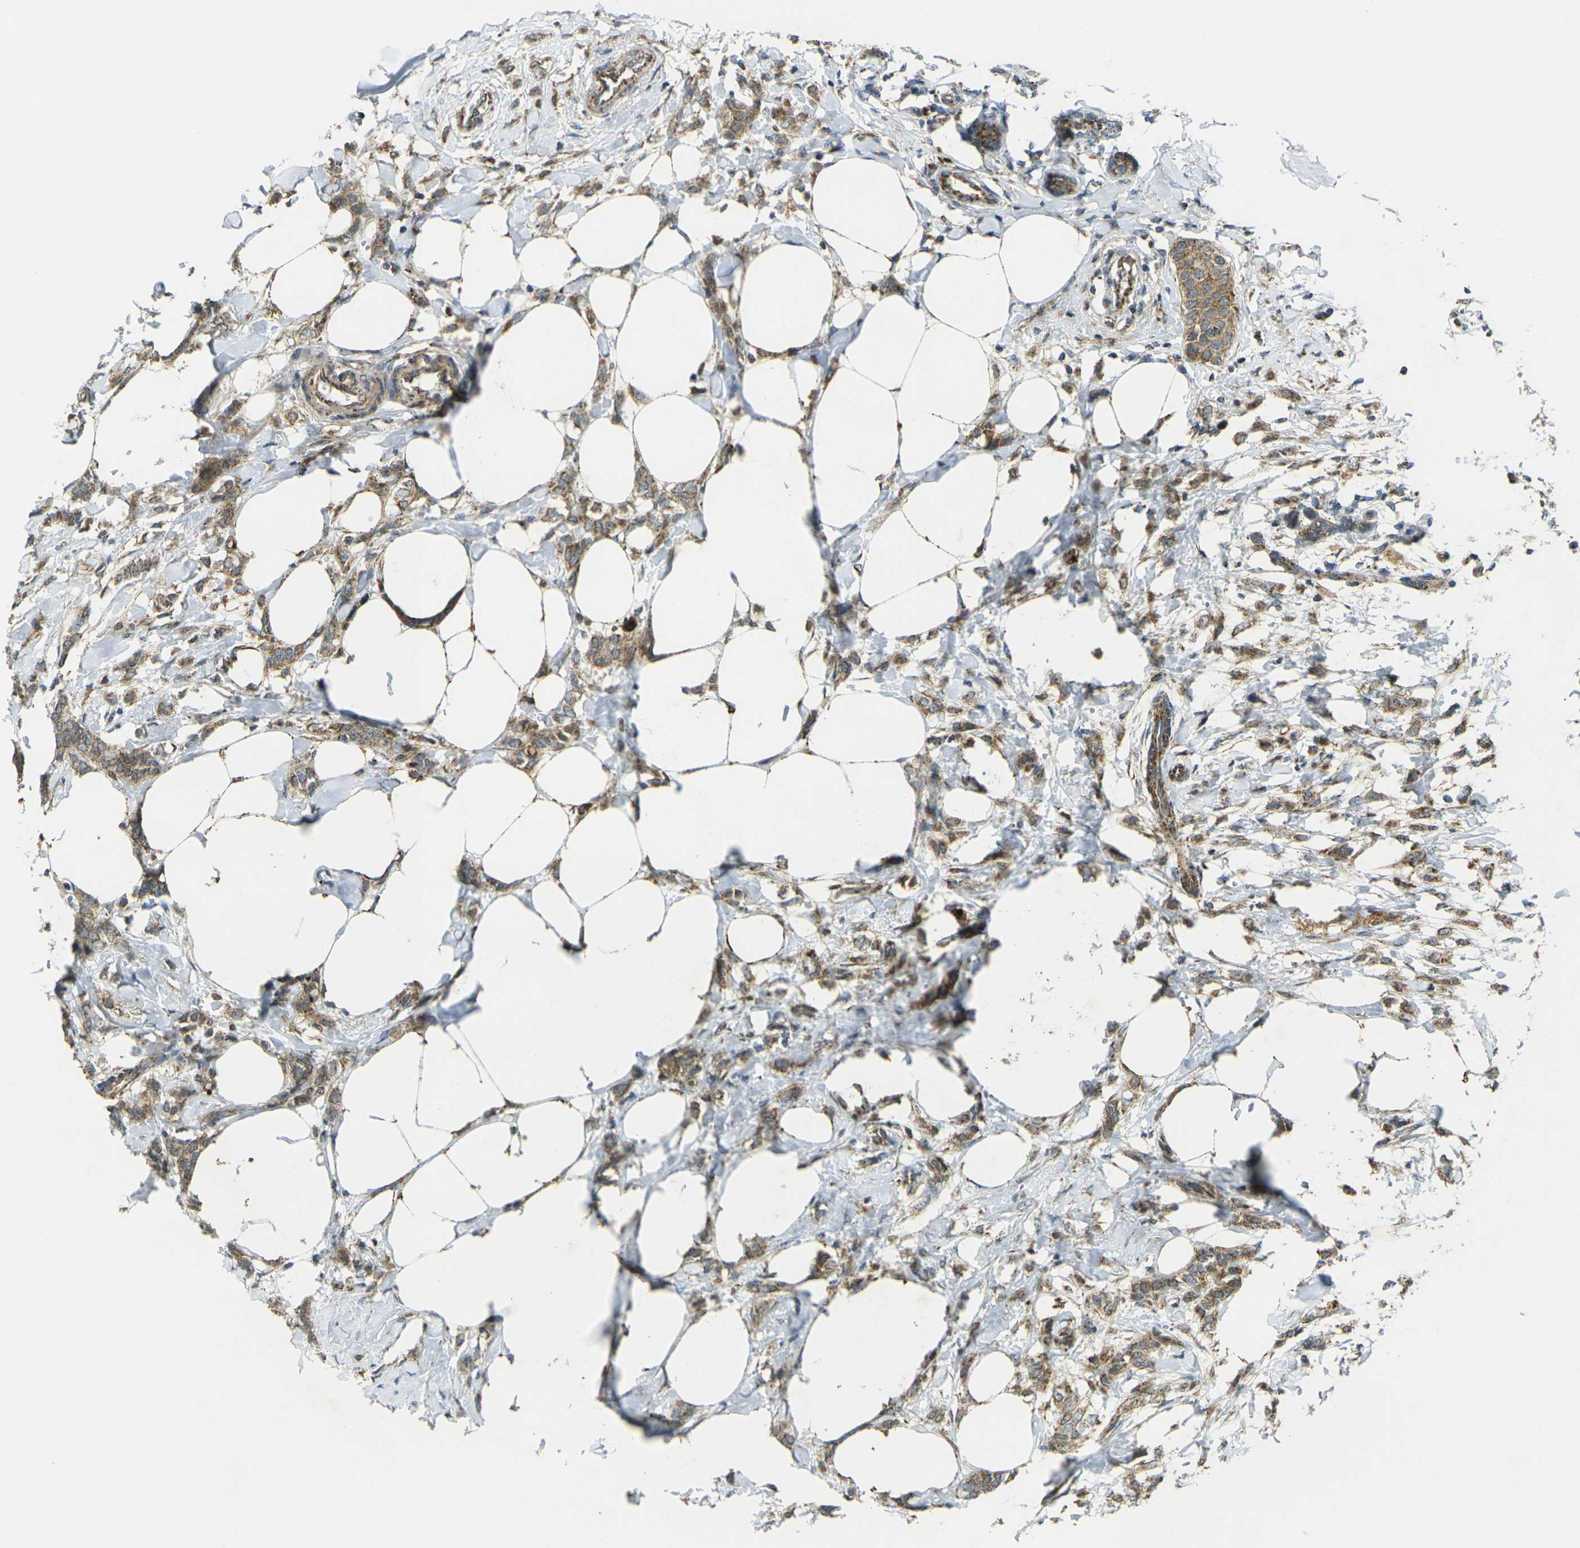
{"staining": {"intensity": "moderate", "quantity": ">75%", "location": "cytoplasmic/membranous"}, "tissue": "breast cancer", "cell_type": "Tumor cells", "image_type": "cancer", "snomed": [{"axis": "morphology", "description": "Lobular carcinoma, in situ"}, {"axis": "morphology", "description": "Lobular carcinoma"}, {"axis": "topography", "description": "Breast"}], "caption": "A medium amount of moderate cytoplasmic/membranous staining is seen in approximately >75% of tumor cells in breast cancer (lobular carcinoma in situ) tissue. (Stains: DAB in brown, nuclei in blue, Microscopy: brightfield microscopy at high magnification).", "gene": "IGF1R", "patient": {"sex": "female", "age": 41}}